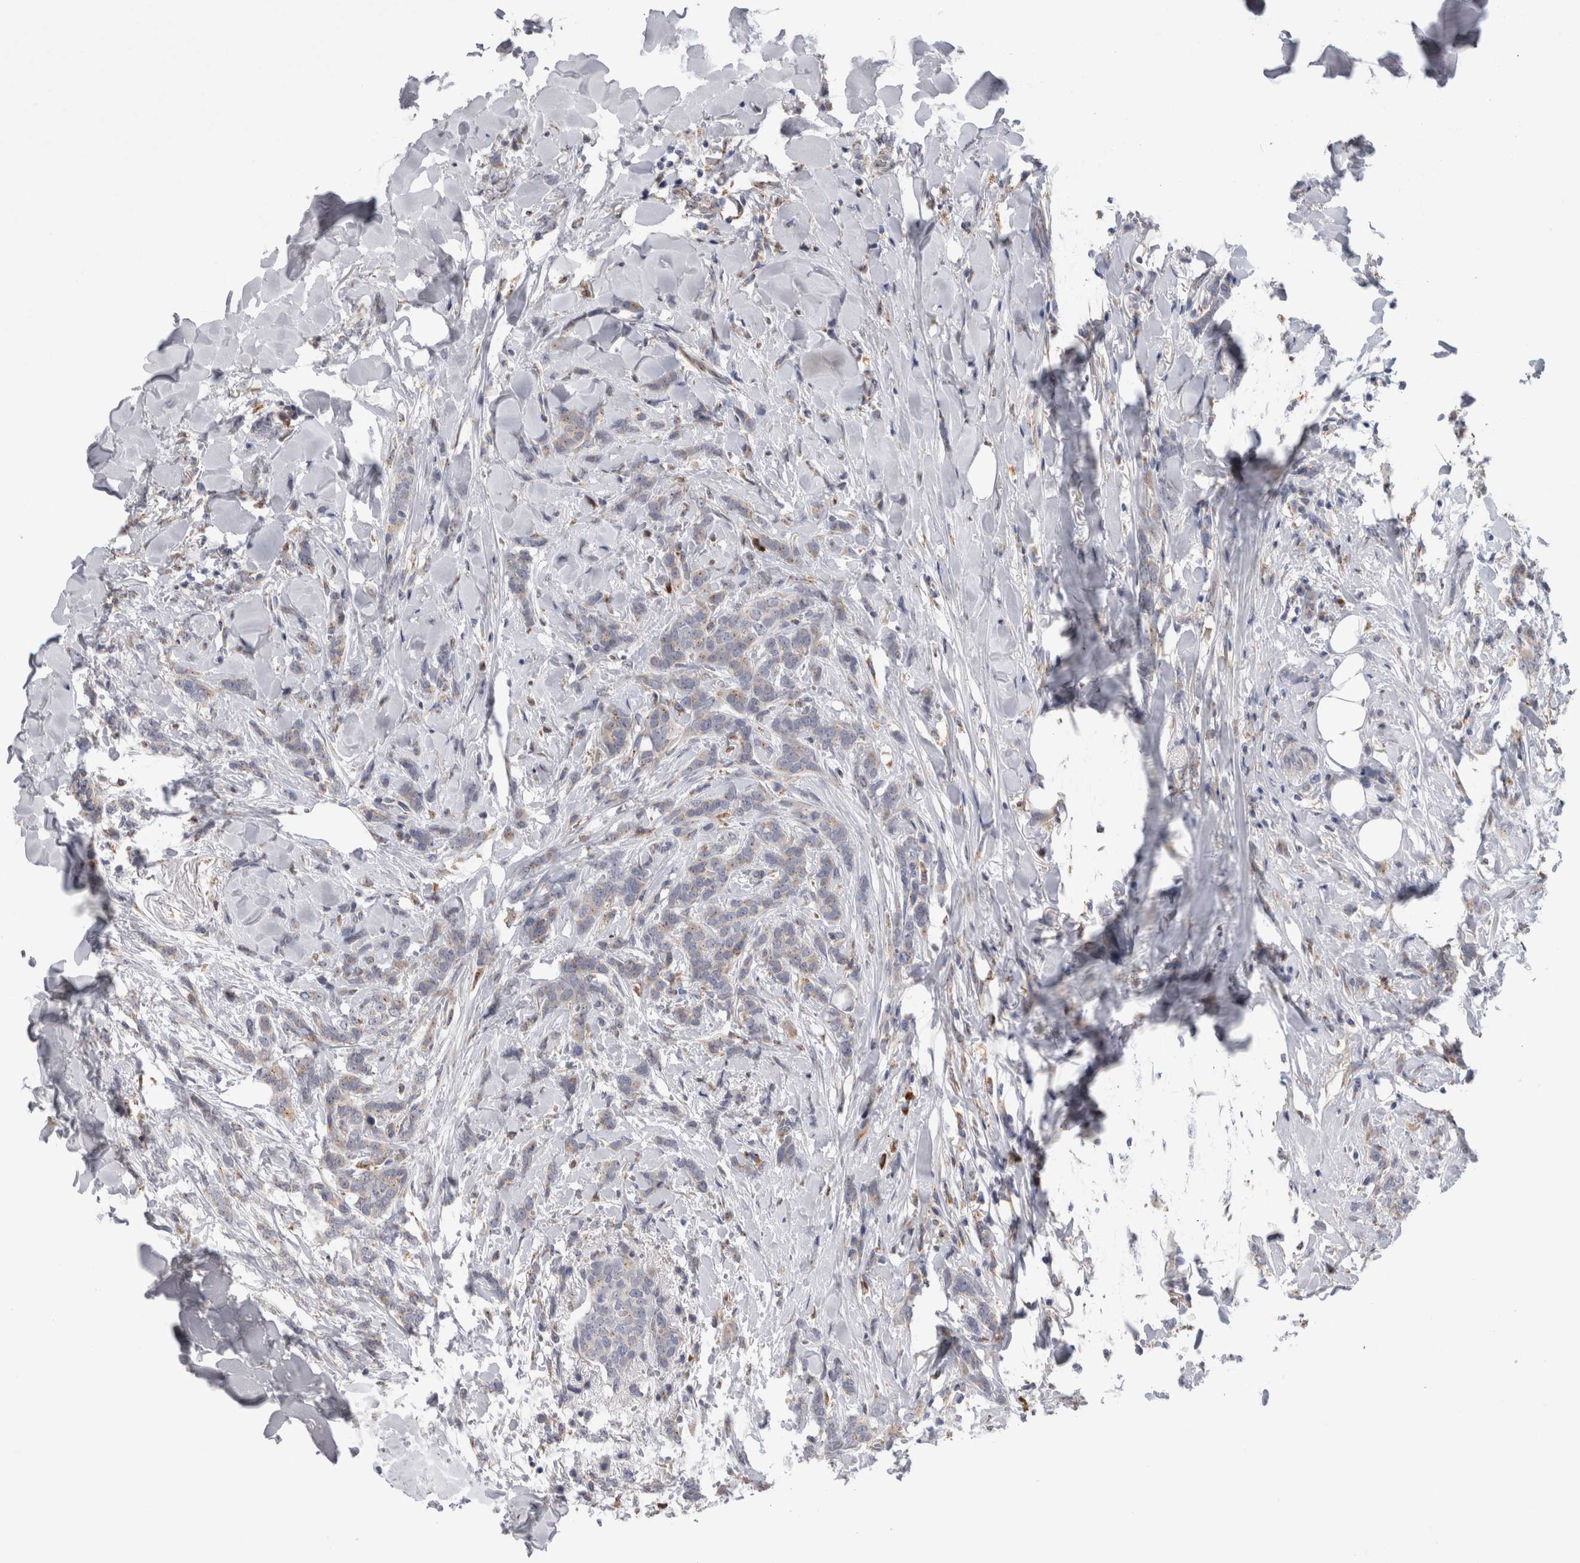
{"staining": {"intensity": "negative", "quantity": "none", "location": "none"}, "tissue": "breast cancer", "cell_type": "Tumor cells", "image_type": "cancer", "snomed": [{"axis": "morphology", "description": "Lobular carcinoma"}, {"axis": "topography", "description": "Skin"}, {"axis": "topography", "description": "Breast"}], "caption": "Tumor cells show no significant protein positivity in breast lobular carcinoma.", "gene": "ZNF341", "patient": {"sex": "female", "age": 46}}